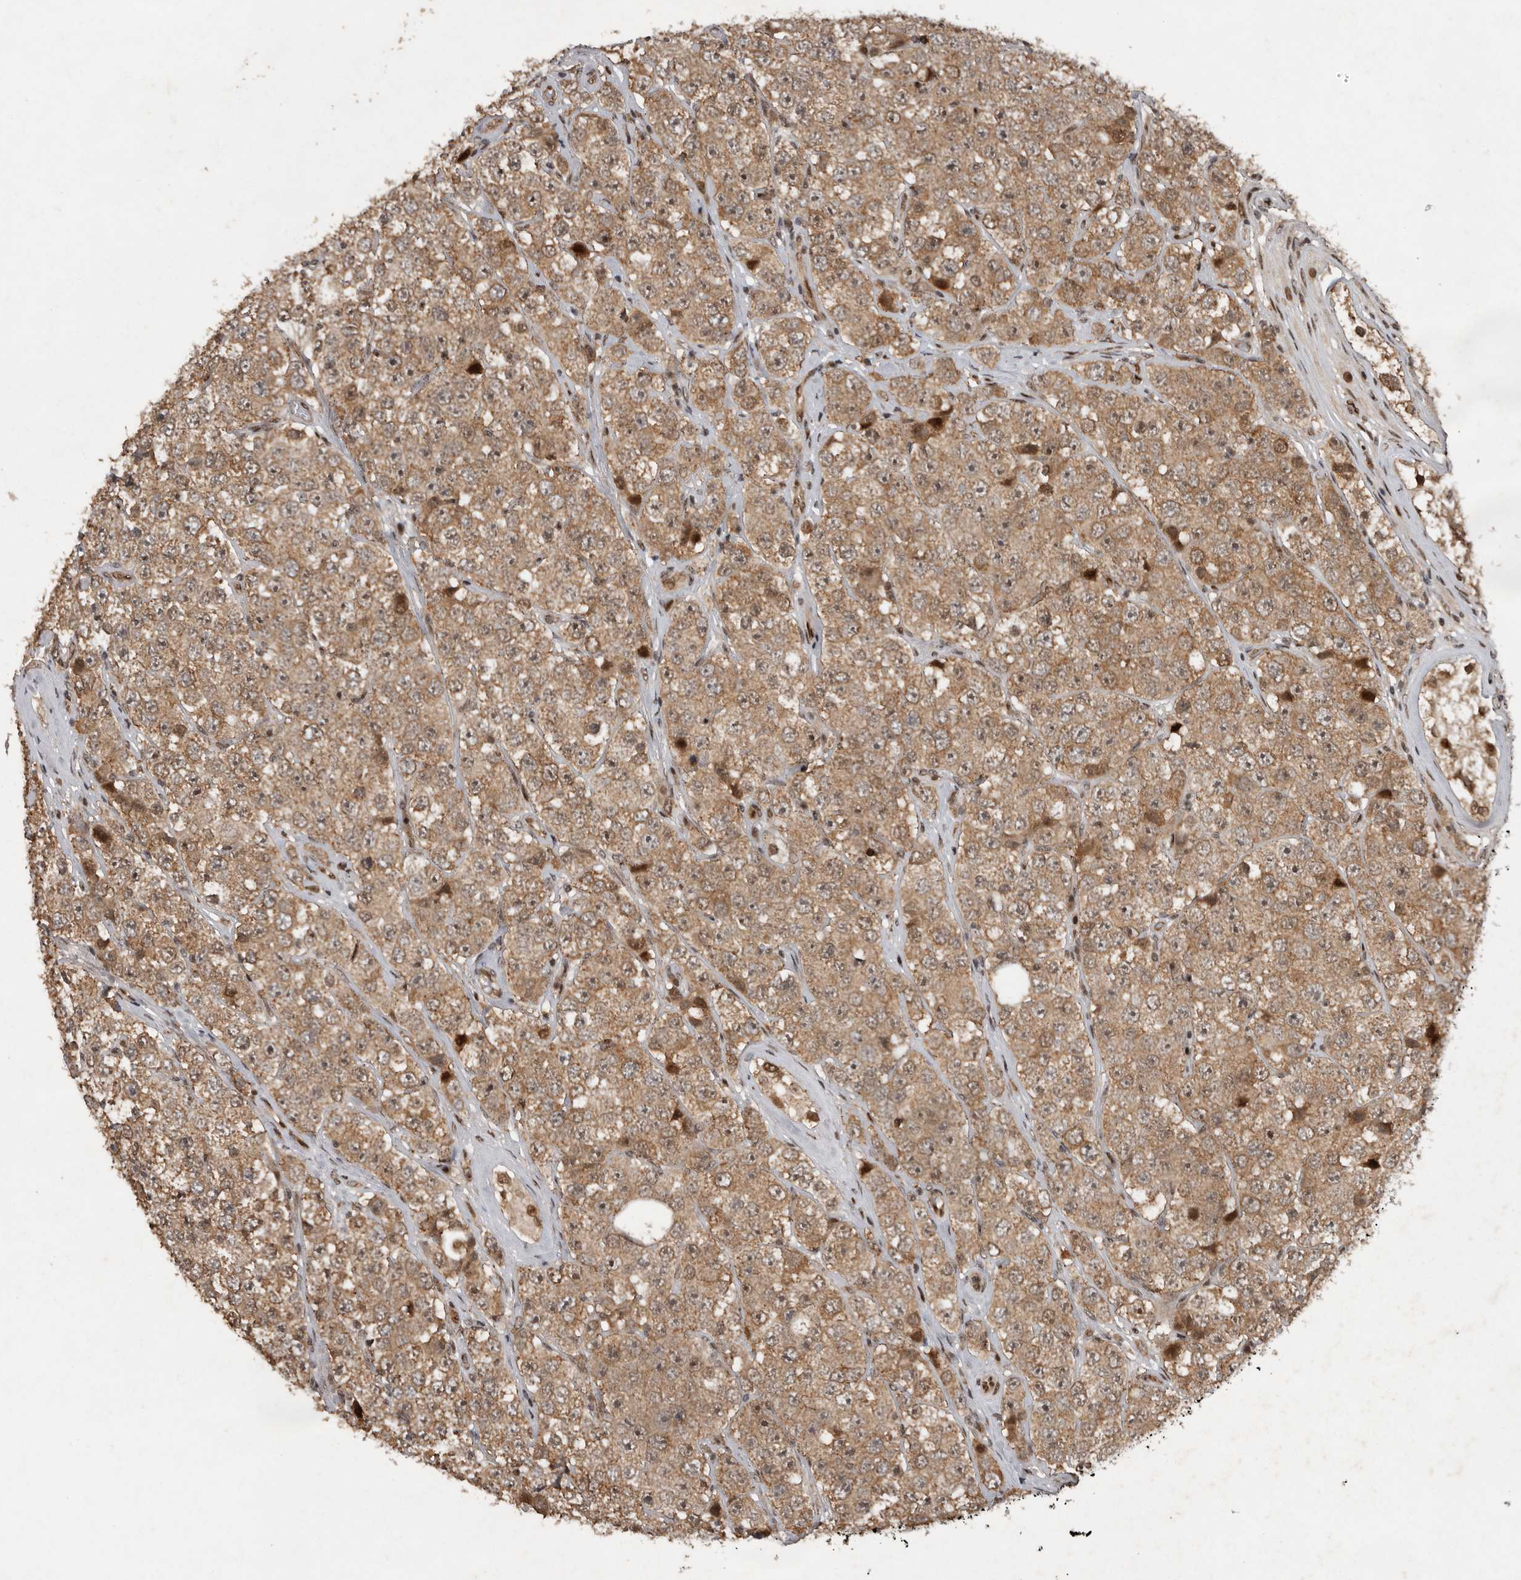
{"staining": {"intensity": "moderate", "quantity": ">75%", "location": "cytoplasmic/membranous"}, "tissue": "testis cancer", "cell_type": "Tumor cells", "image_type": "cancer", "snomed": [{"axis": "morphology", "description": "Seminoma, NOS"}, {"axis": "topography", "description": "Testis"}], "caption": "Testis seminoma was stained to show a protein in brown. There is medium levels of moderate cytoplasmic/membranous staining in about >75% of tumor cells. The staining was performed using DAB (3,3'-diaminobenzidine) to visualize the protein expression in brown, while the nuclei were stained in blue with hematoxylin (Magnification: 20x).", "gene": "CDC27", "patient": {"sex": "male", "age": 28}}